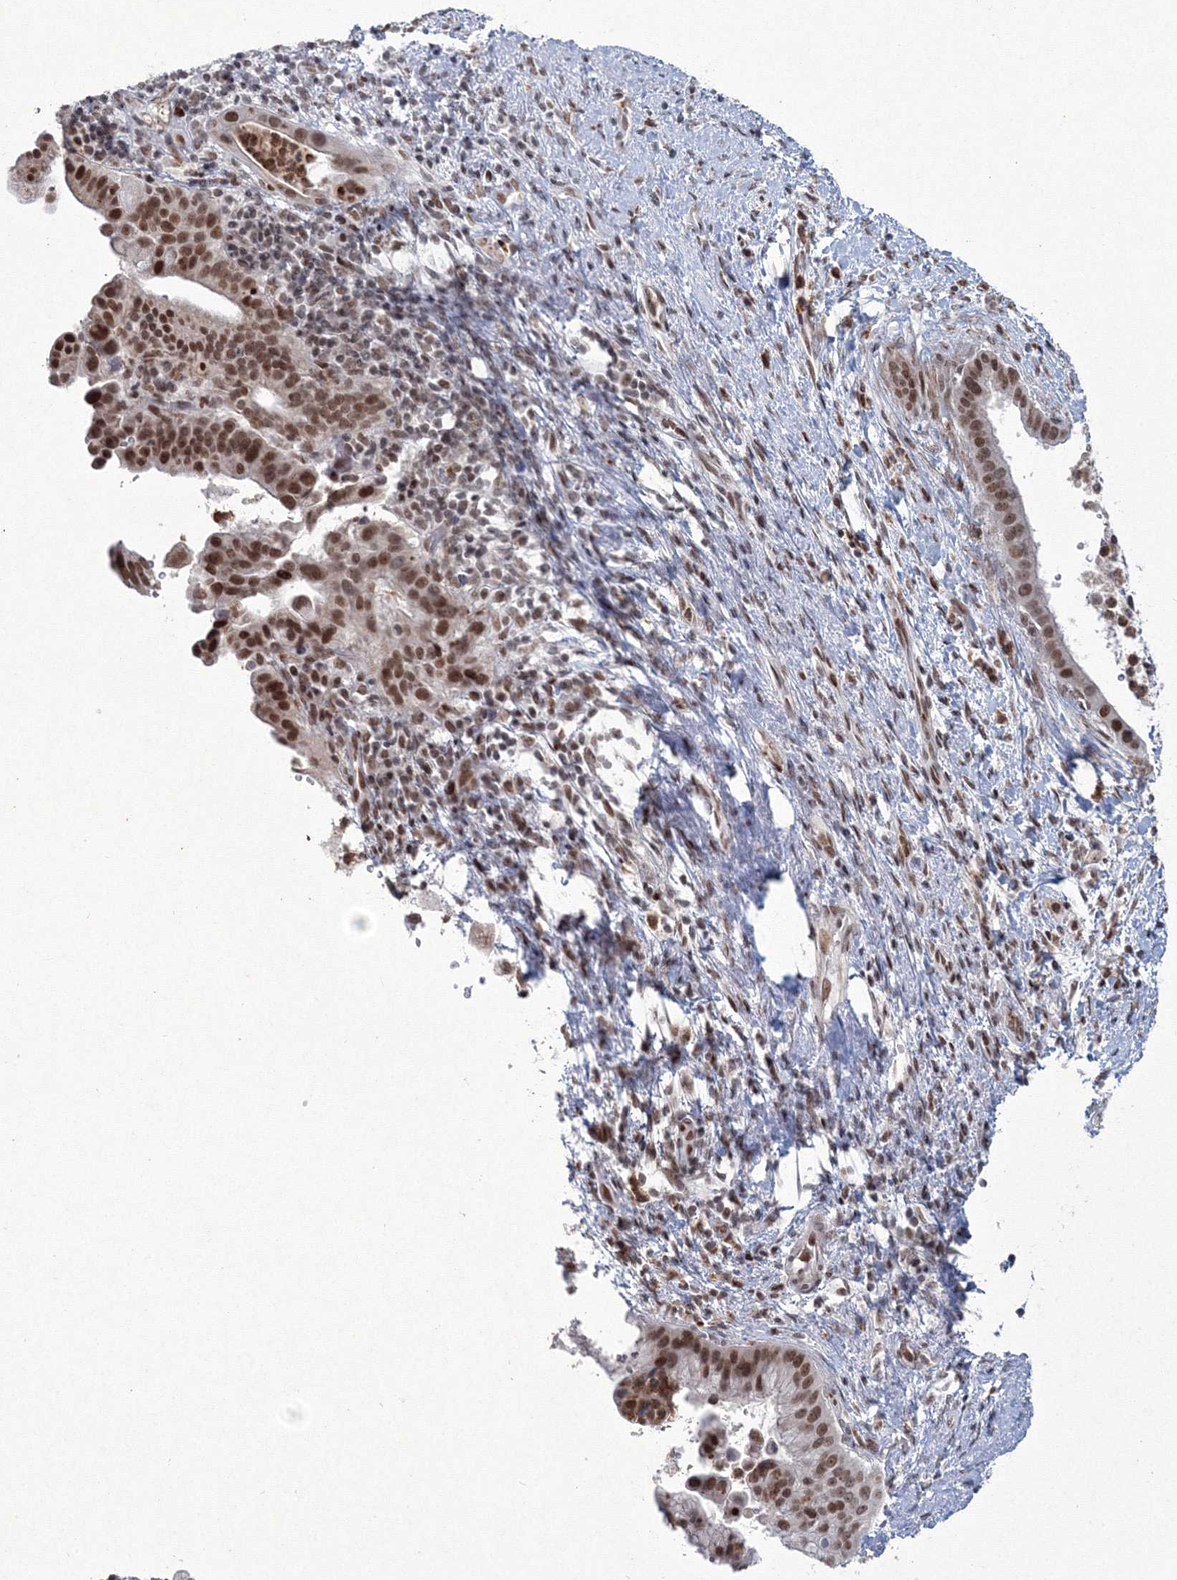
{"staining": {"intensity": "strong", "quantity": "25%-75%", "location": "nuclear"}, "tissue": "liver cancer", "cell_type": "Tumor cells", "image_type": "cancer", "snomed": [{"axis": "morphology", "description": "Cholangiocarcinoma"}, {"axis": "topography", "description": "Liver"}], "caption": "A high-resolution photomicrograph shows immunohistochemistry staining of liver cholangiocarcinoma, which reveals strong nuclear expression in approximately 25%-75% of tumor cells.", "gene": "C3orf33", "patient": {"sex": "female", "age": 54}}